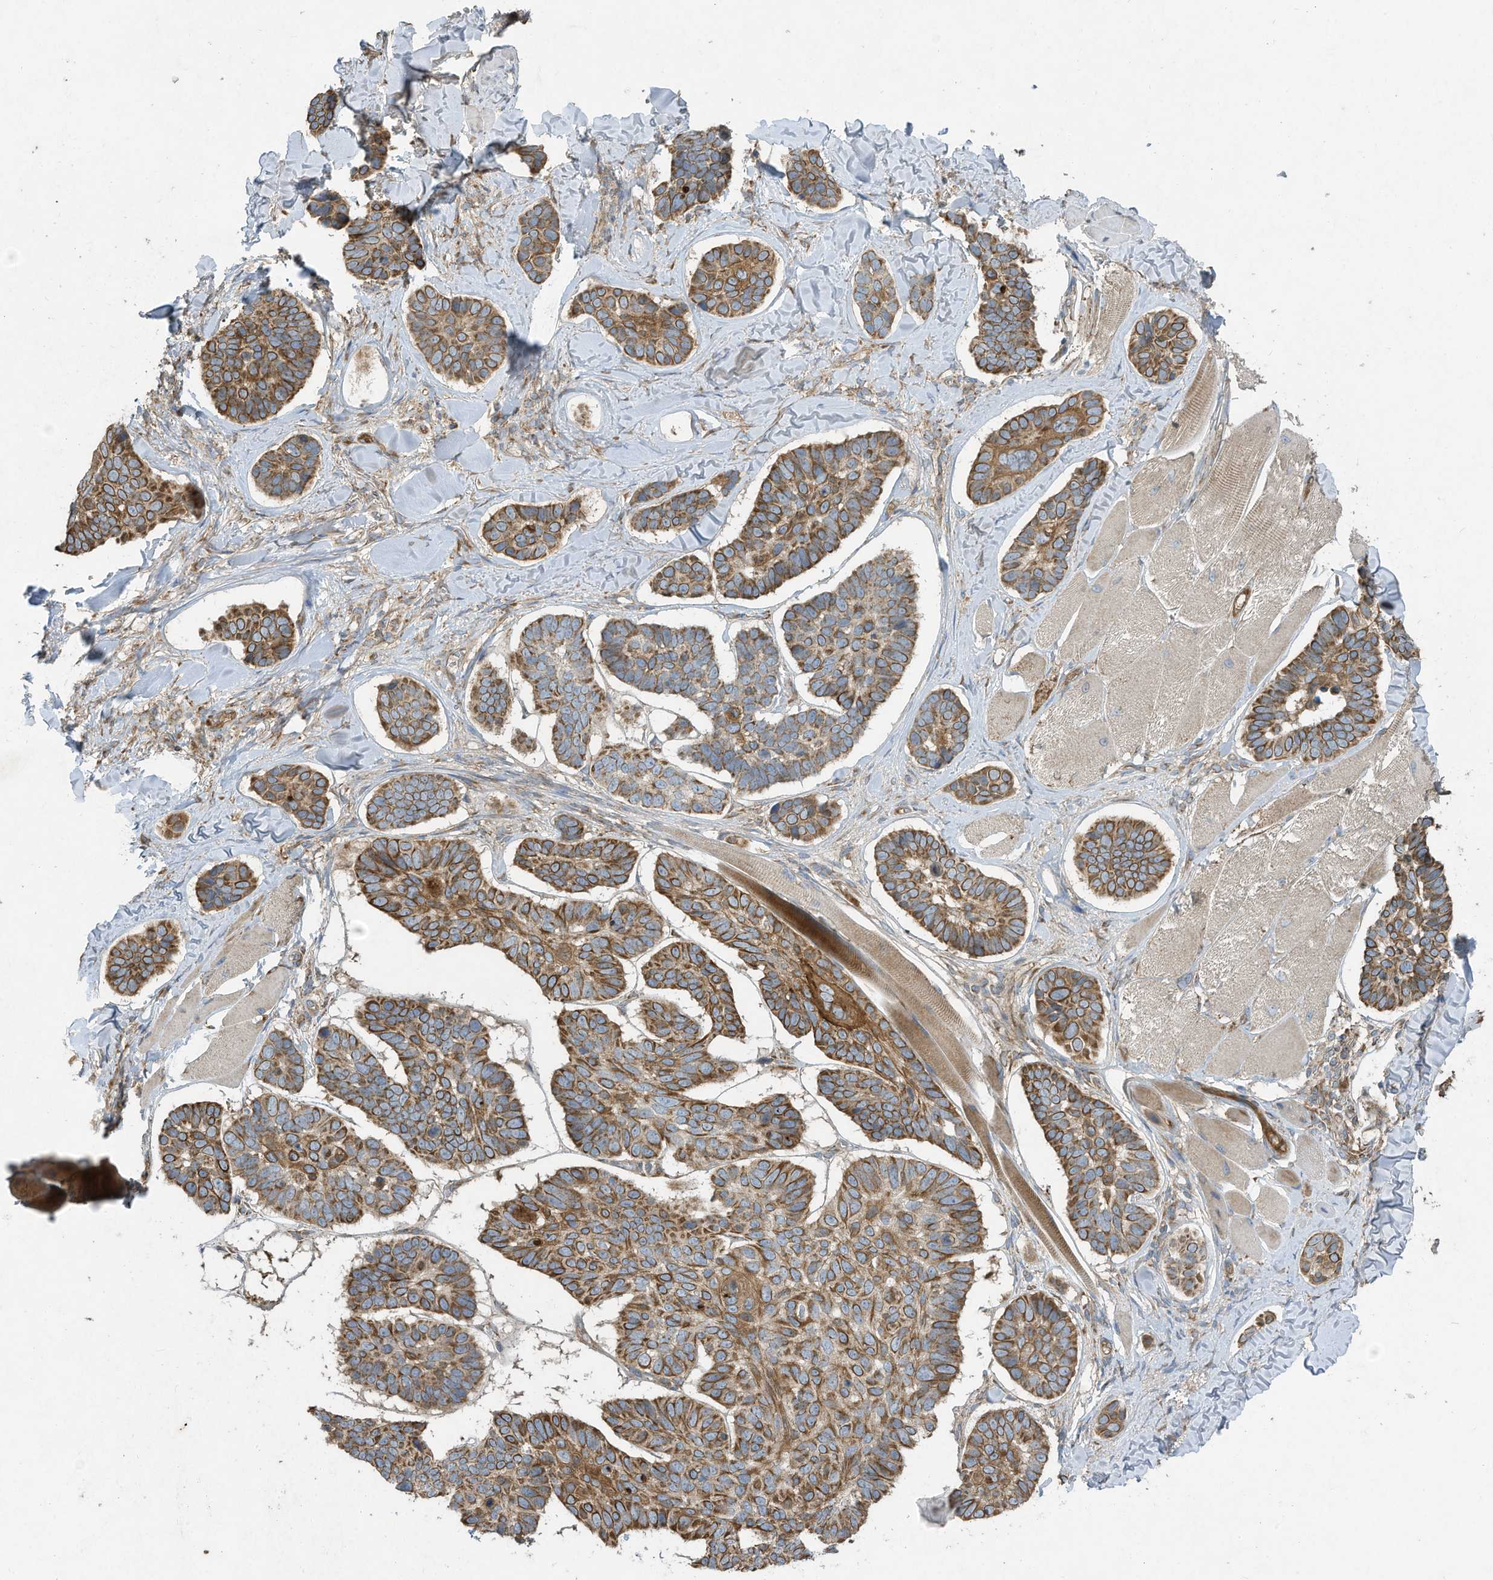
{"staining": {"intensity": "moderate", "quantity": ">75%", "location": "cytoplasmic/membranous"}, "tissue": "skin cancer", "cell_type": "Tumor cells", "image_type": "cancer", "snomed": [{"axis": "morphology", "description": "Basal cell carcinoma"}, {"axis": "topography", "description": "Skin"}], "caption": "Immunohistochemical staining of skin cancer shows moderate cytoplasmic/membranous protein positivity in approximately >75% of tumor cells.", "gene": "SYNJ2", "patient": {"sex": "male", "age": 62}}